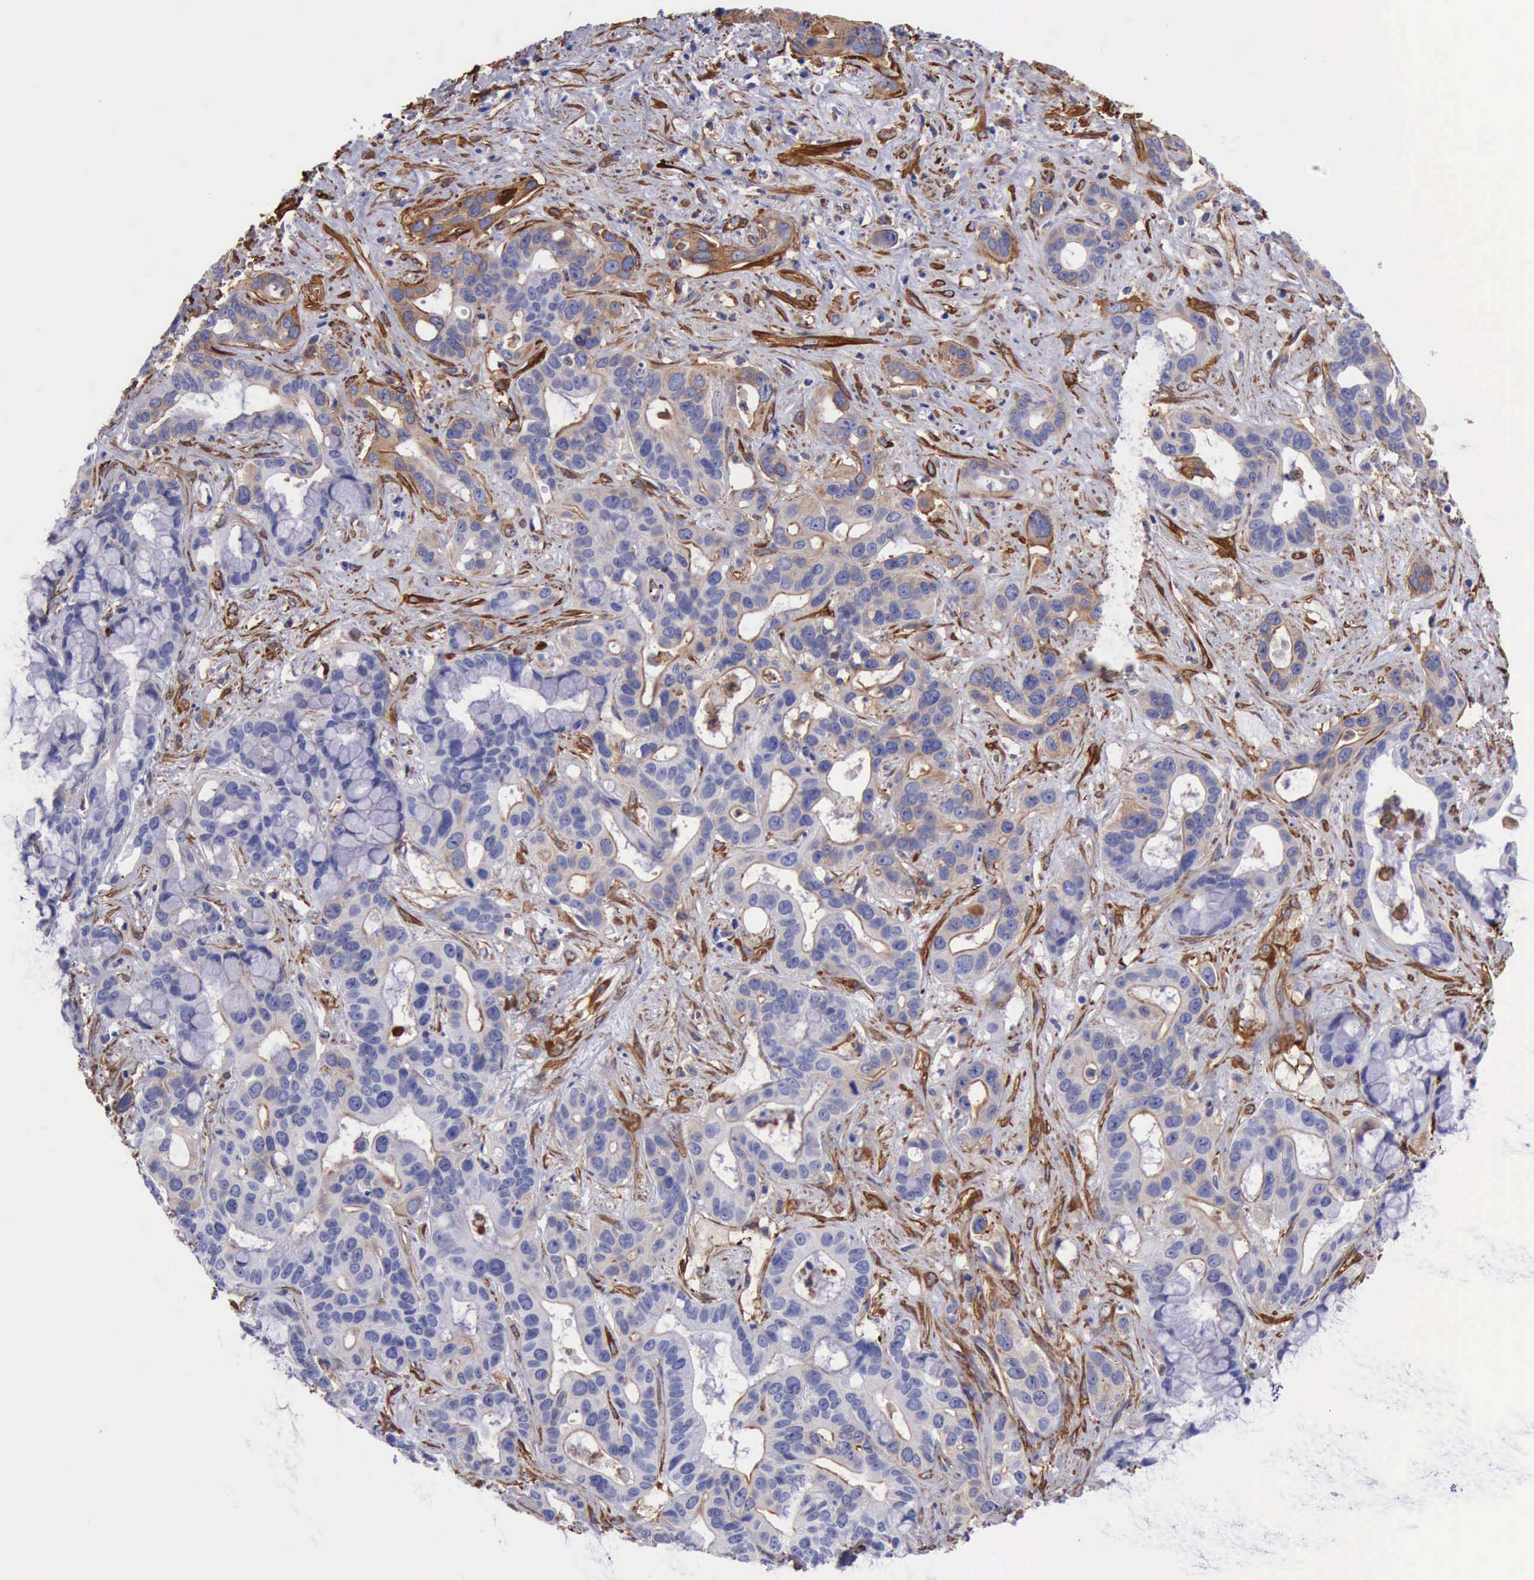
{"staining": {"intensity": "negative", "quantity": "none", "location": "none"}, "tissue": "liver cancer", "cell_type": "Tumor cells", "image_type": "cancer", "snomed": [{"axis": "morphology", "description": "Cholangiocarcinoma"}, {"axis": "topography", "description": "Liver"}], "caption": "The photomicrograph exhibits no significant positivity in tumor cells of liver cancer.", "gene": "FLNA", "patient": {"sex": "female", "age": 65}}